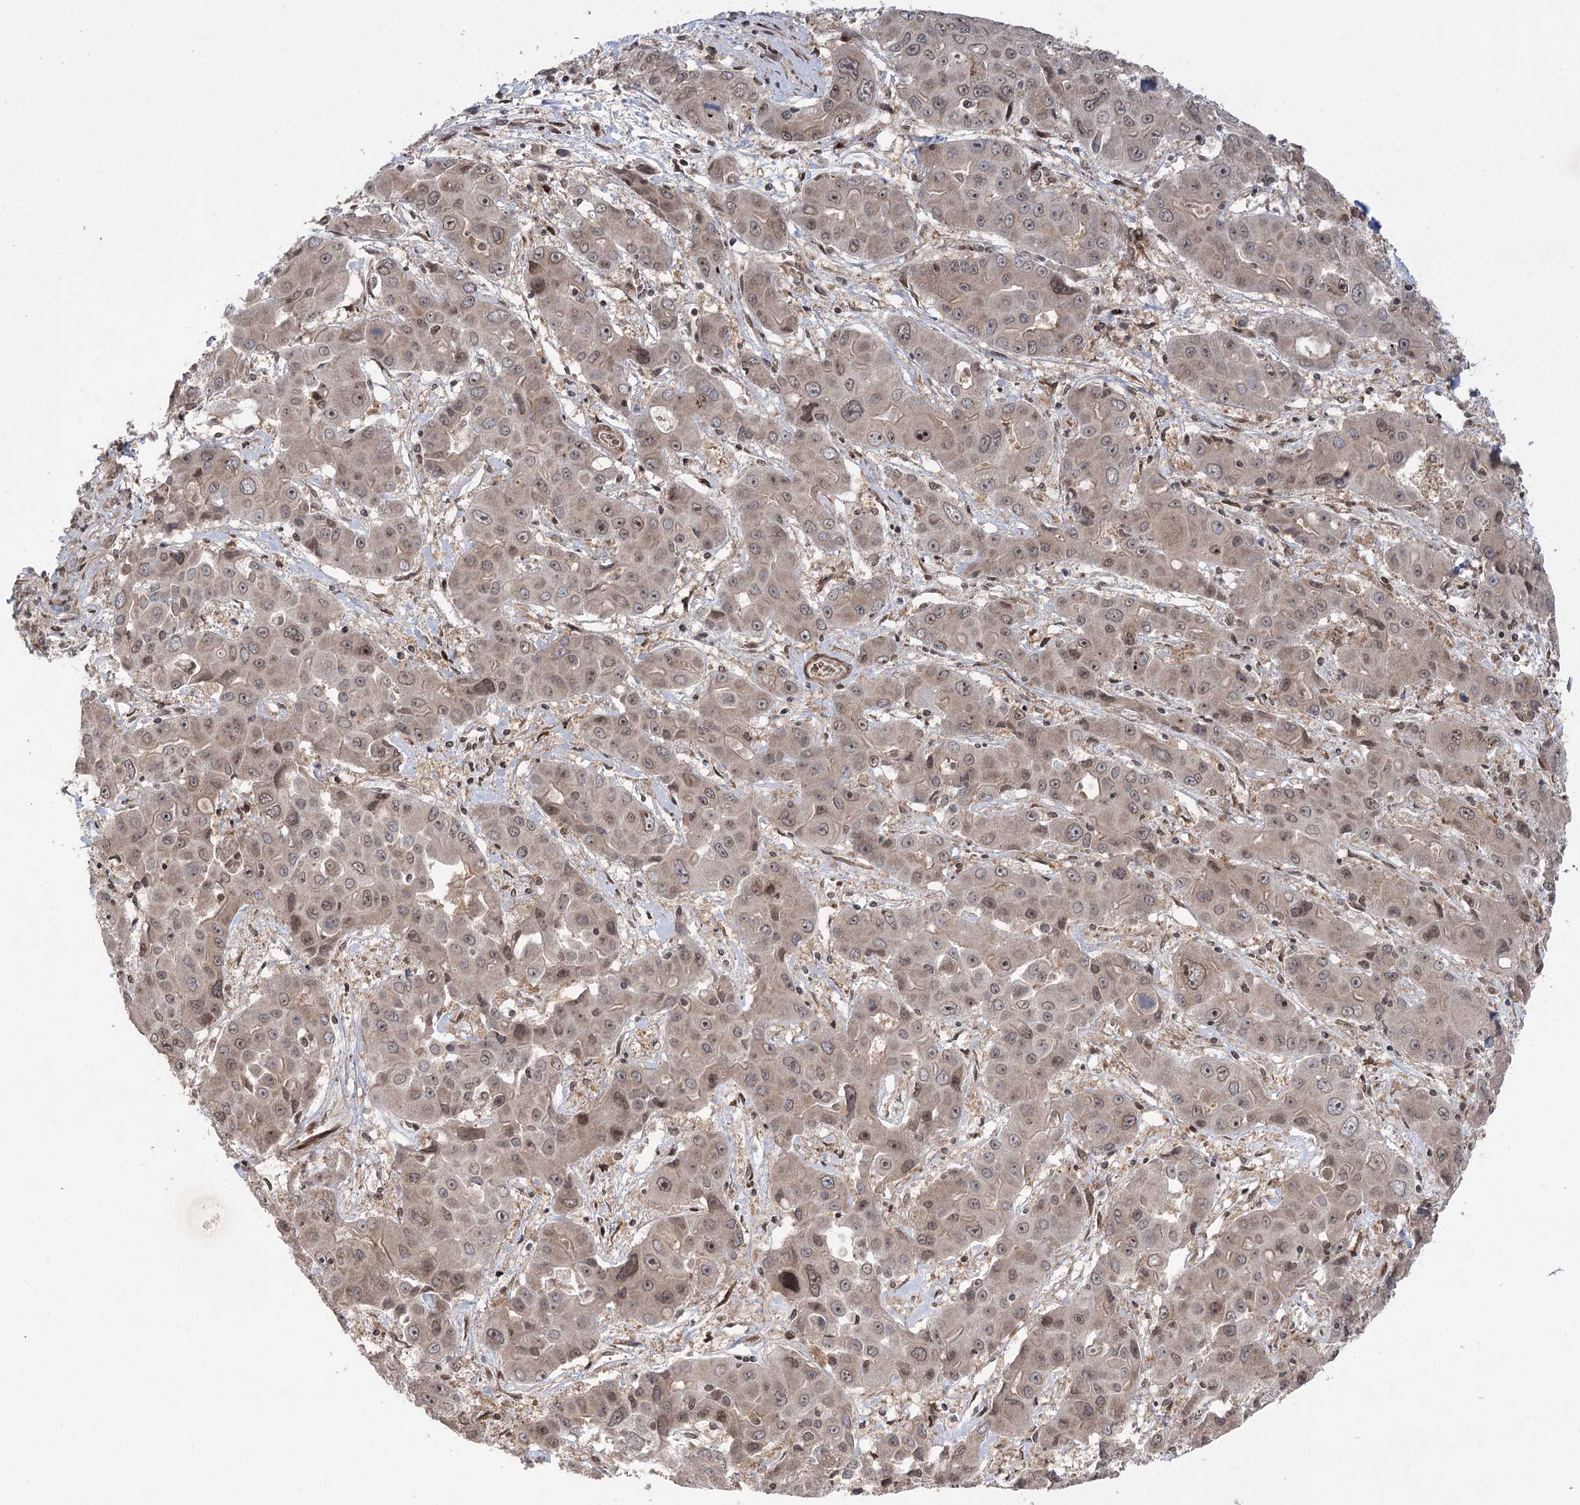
{"staining": {"intensity": "moderate", "quantity": "<25%", "location": "nuclear"}, "tissue": "liver cancer", "cell_type": "Tumor cells", "image_type": "cancer", "snomed": [{"axis": "morphology", "description": "Cholangiocarcinoma"}, {"axis": "topography", "description": "Liver"}], "caption": "This is an image of IHC staining of liver cholangiocarcinoma, which shows moderate positivity in the nuclear of tumor cells.", "gene": "TENM2", "patient": {"sex": "male", "age": 67}}